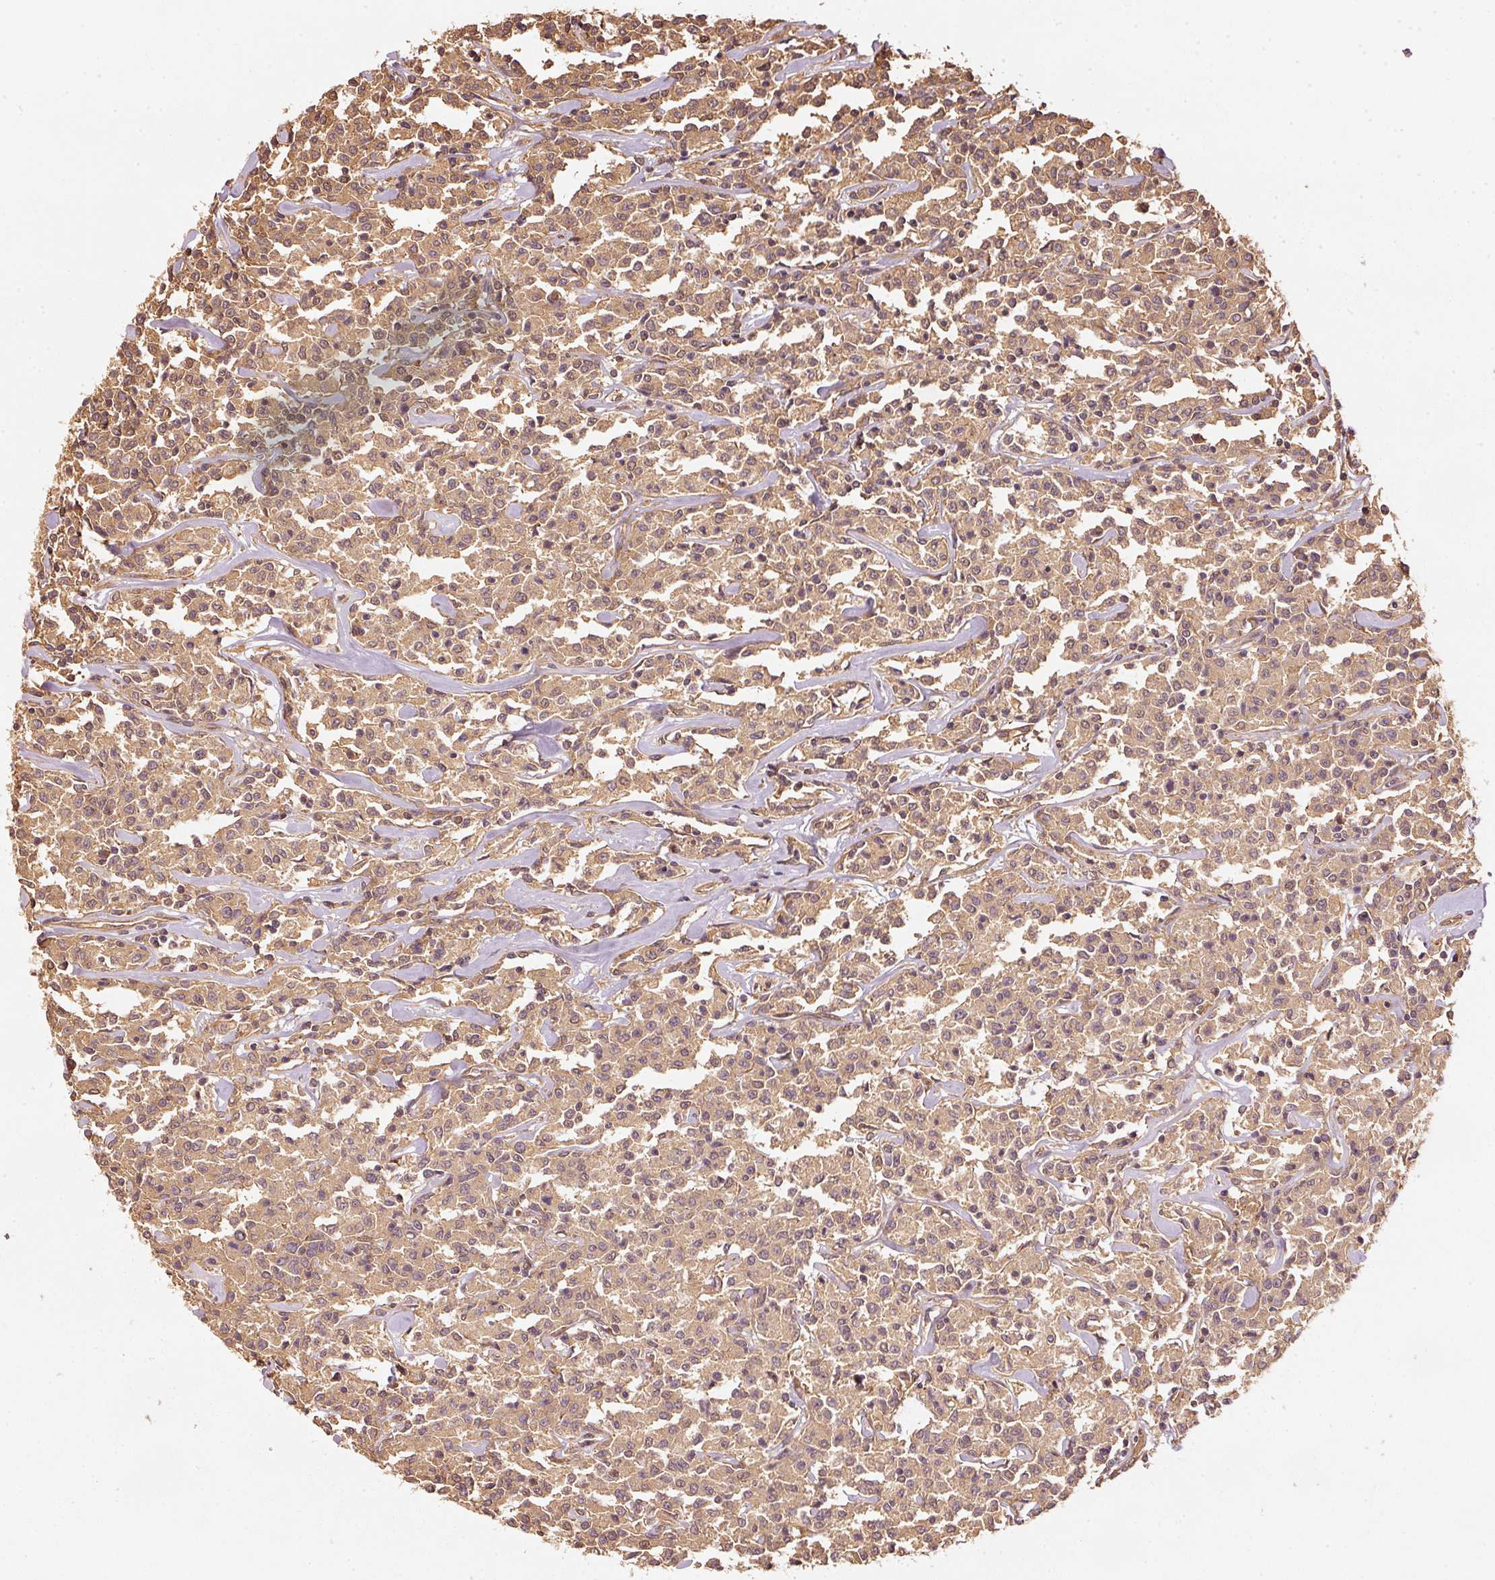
{"staining": {"intensity": "moderate", "quantity": ">75%", "location": "cytoplasmic/membranous"}, "tissue": "lymphoma", "cell_type": "Tumor cells", "image_type": "cancer", "snomed": [{"axis": "morphology", "description": "Malignant lymphoma, non-Hodgkin's type, Low grade"}, {"axis": "topography", "description": "Small intestine"}], "caption": "Protein expression analysis of human lymphoma reveals moderate cytoplasmic/membranous expression in about >75% of tumor cells.", "gene": "STAU1", "patient": {"sex": "female", "age": 59}}